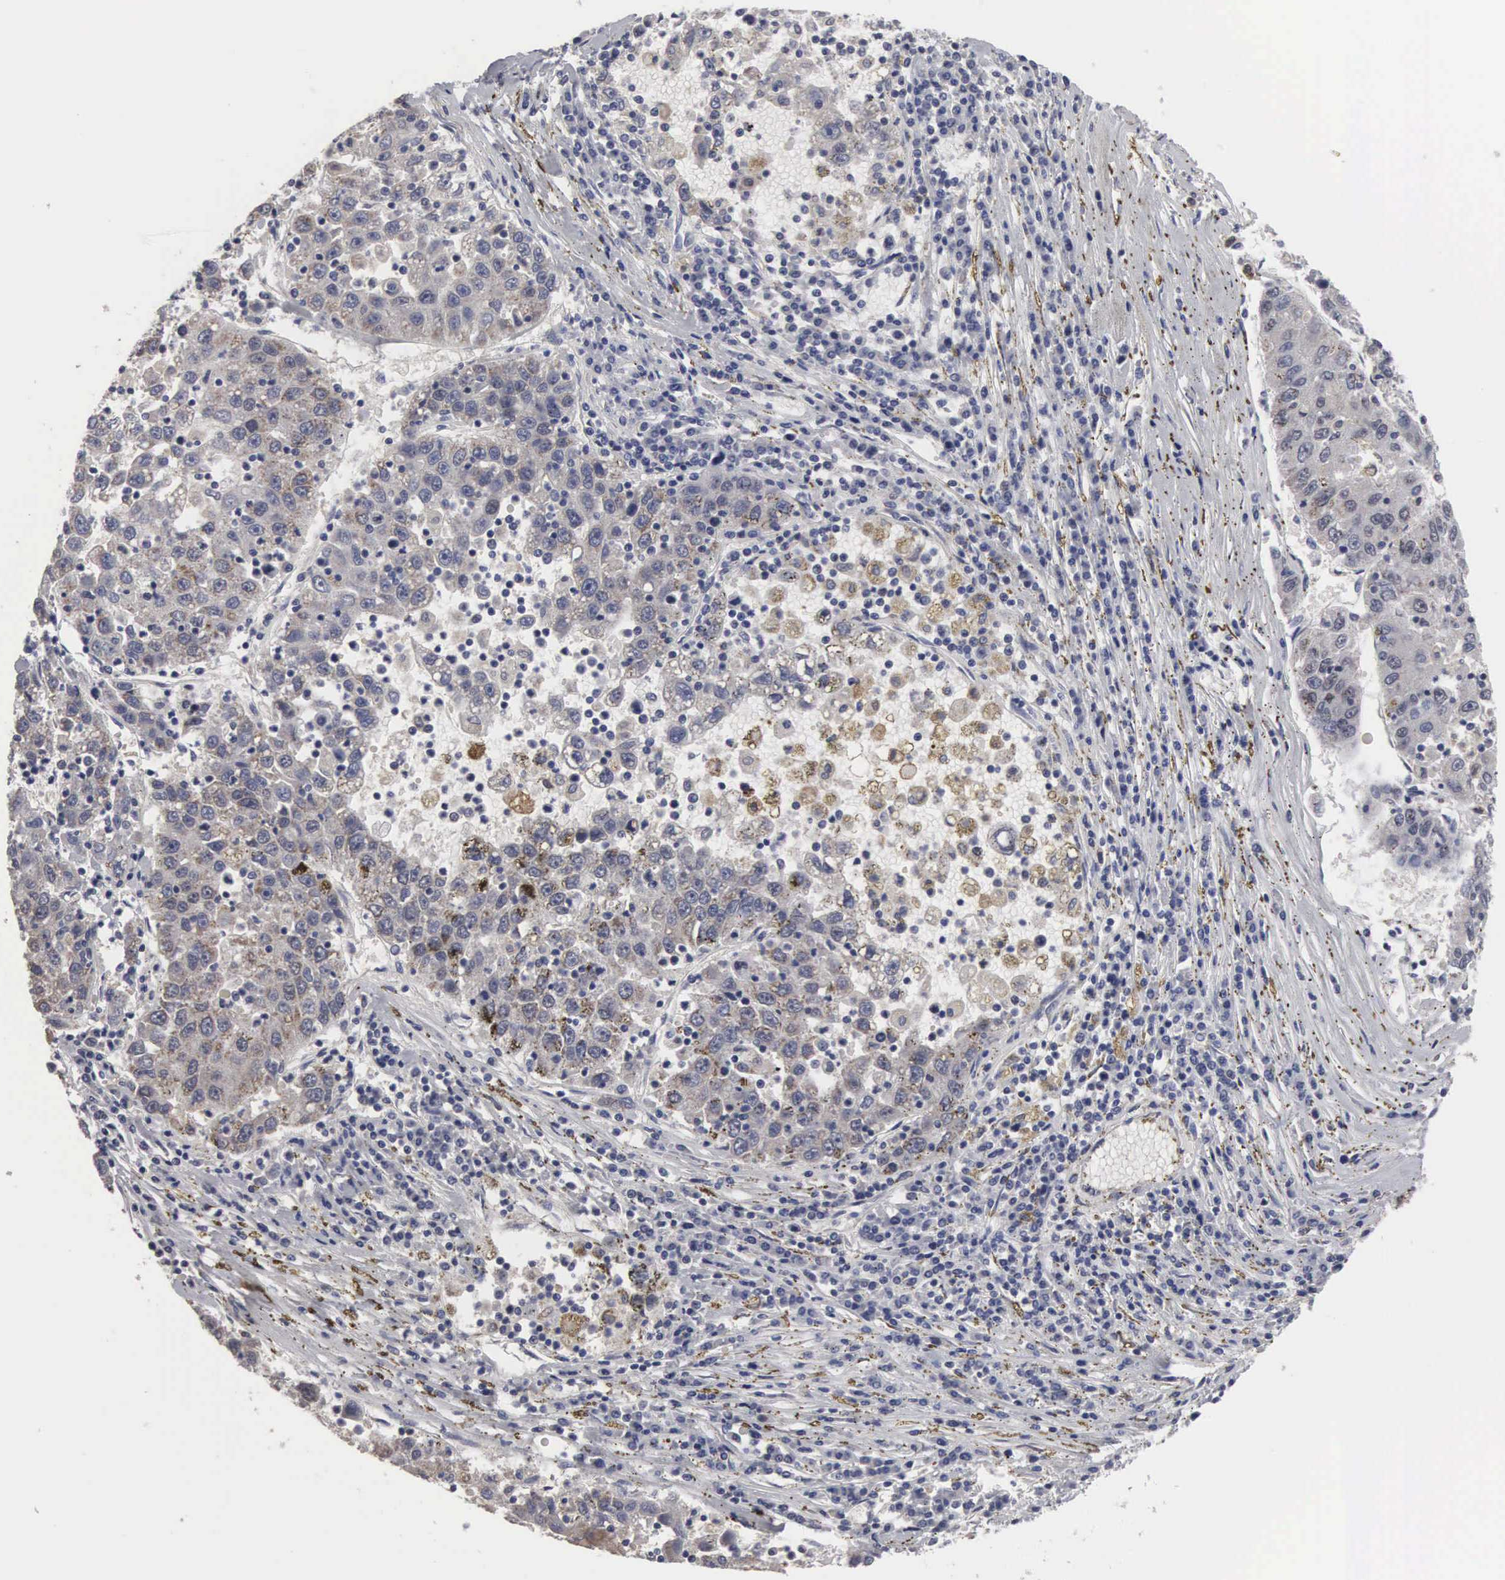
{"staining": {"intensity": "negative", "quantity": "none", "location": "none"}, "tissue": "liver cancer", "cell_type": "Tumor cells", "image_type": "cancer", "snomed": [{"axis": "morphology", "description": "Carcinoma, Hepatocellular, NOS"}, {"axis": "topography", "description": "Liver"}], "caption": "This micrograph is of hepatocellular carcinoma (liver) stained with IHC to label a protein in brown with the nuclei are counter-stained blue. There is no positivity in tumor cells.", "gene": "HMOX1", "patient": {"sex": "male", "age": 49}}